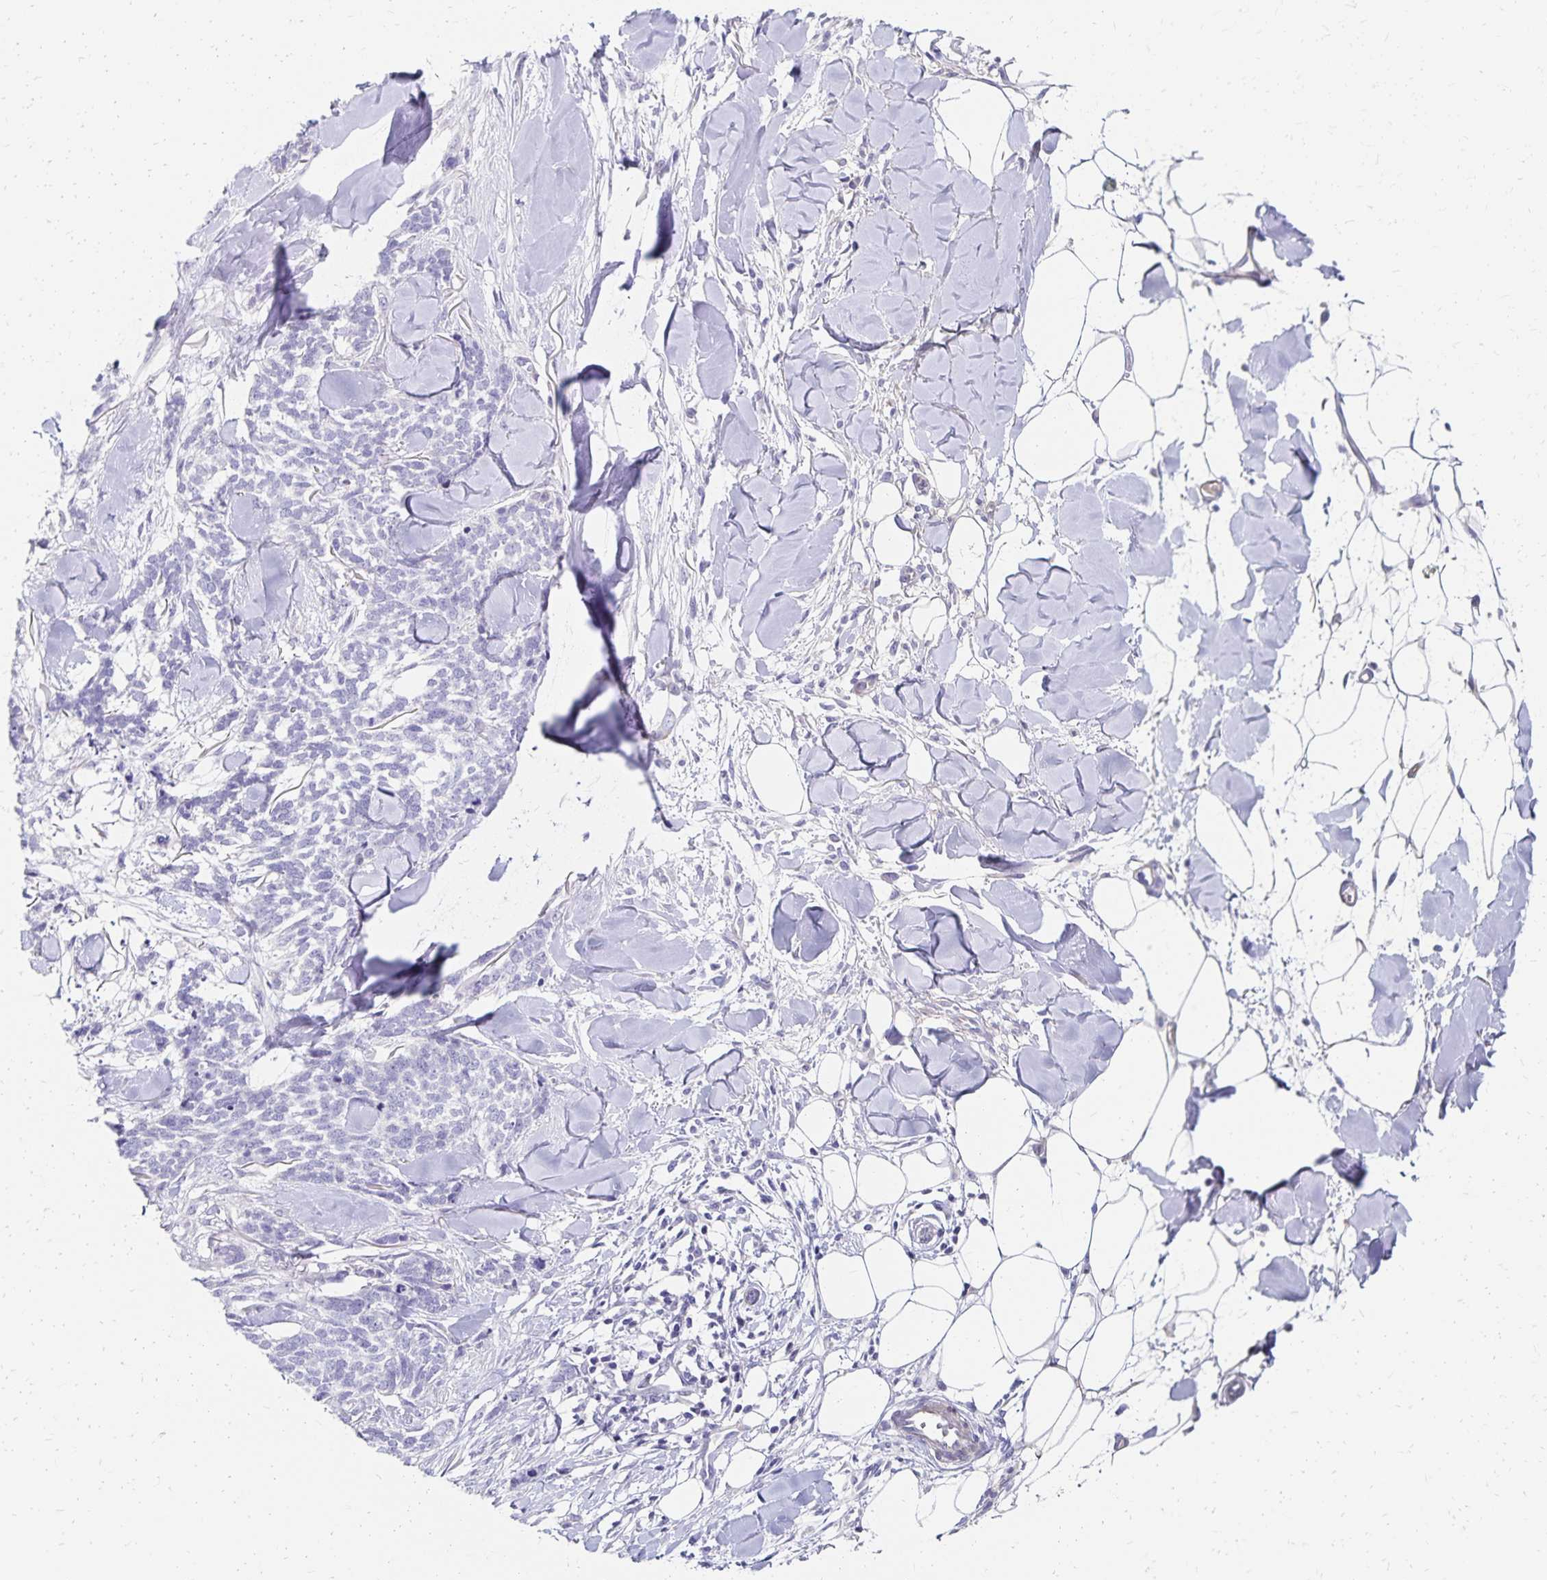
{"staining": {"intensity": "negative", "quantity": "none", "location": "none"}, "tissue": "skin cancer", "cell_type": "Tumor cells", "image_type": "cancer", "snomed": [{"axis": "morphology", "description": "Basal cell carcinoma"}, {"axis": "topography", "description": "Skin"}], "caption": "Skin cancer stained for a protein using immunohistochemistry (IHC) demonstrates no staining tumor cells.", "gene": "NECAP1", "patient": {"sex": "female", "age": 59}}